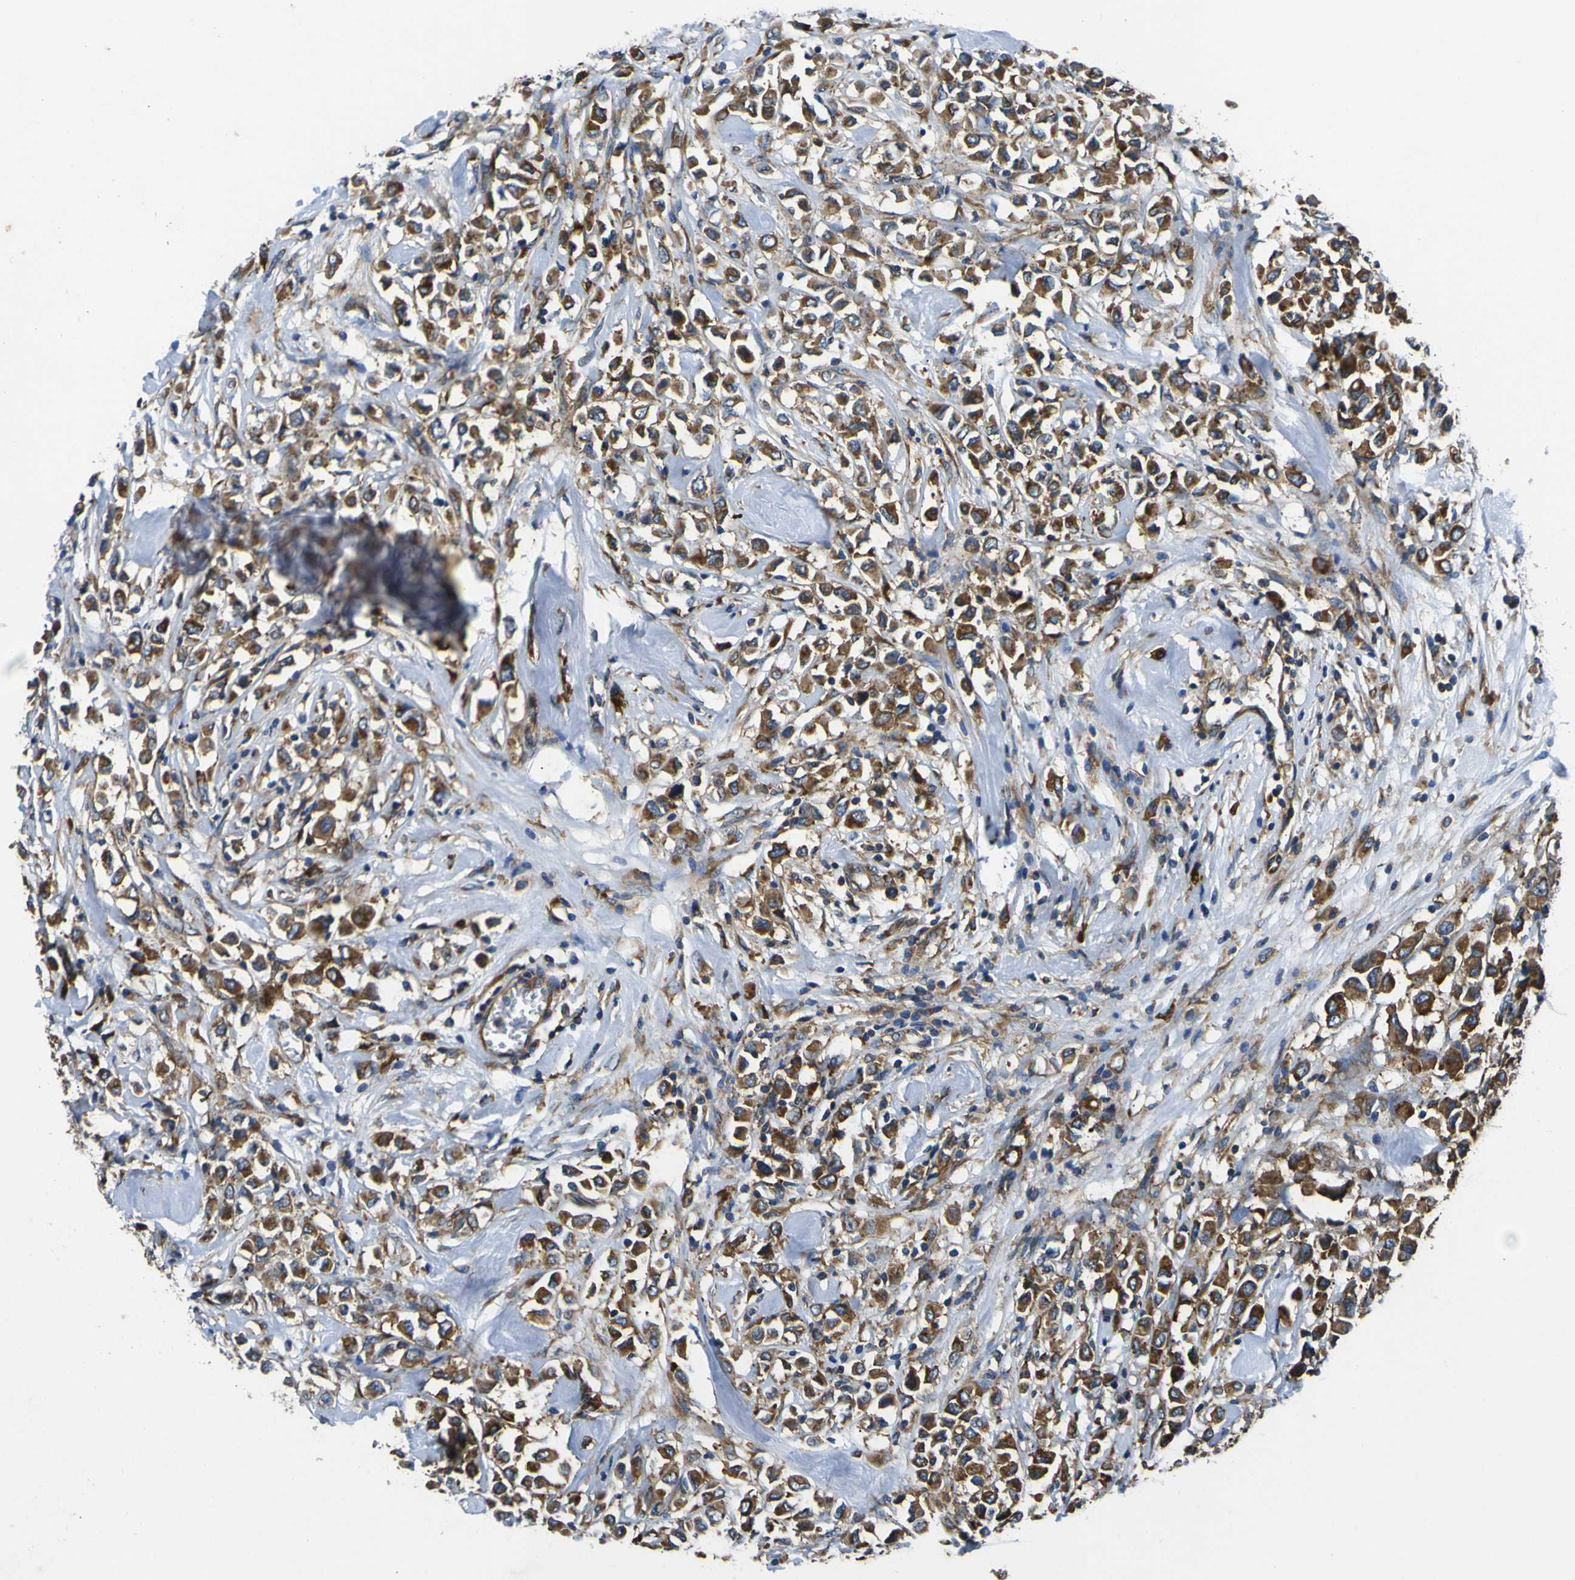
{"staining": {"intensity": "strong", "quantity": ">75%", "location": "cytoplasmic/membranous"}, "tissue": "breast cancer", "cell_type": "Tumor cells", "image_type": "cancer", "snomed": [{"axis": "morphology", "description": "Duct carcinoma"}, {"axis": "topography", "description": "Breast"}], "caption": "Human breast cancer stained with a brown dye shows strong cytoplasmic/membranous positive staining in approximately >75% of tumor cells.", "gene": "RPSA", "patient": {"sex": "female", "age": 61}}